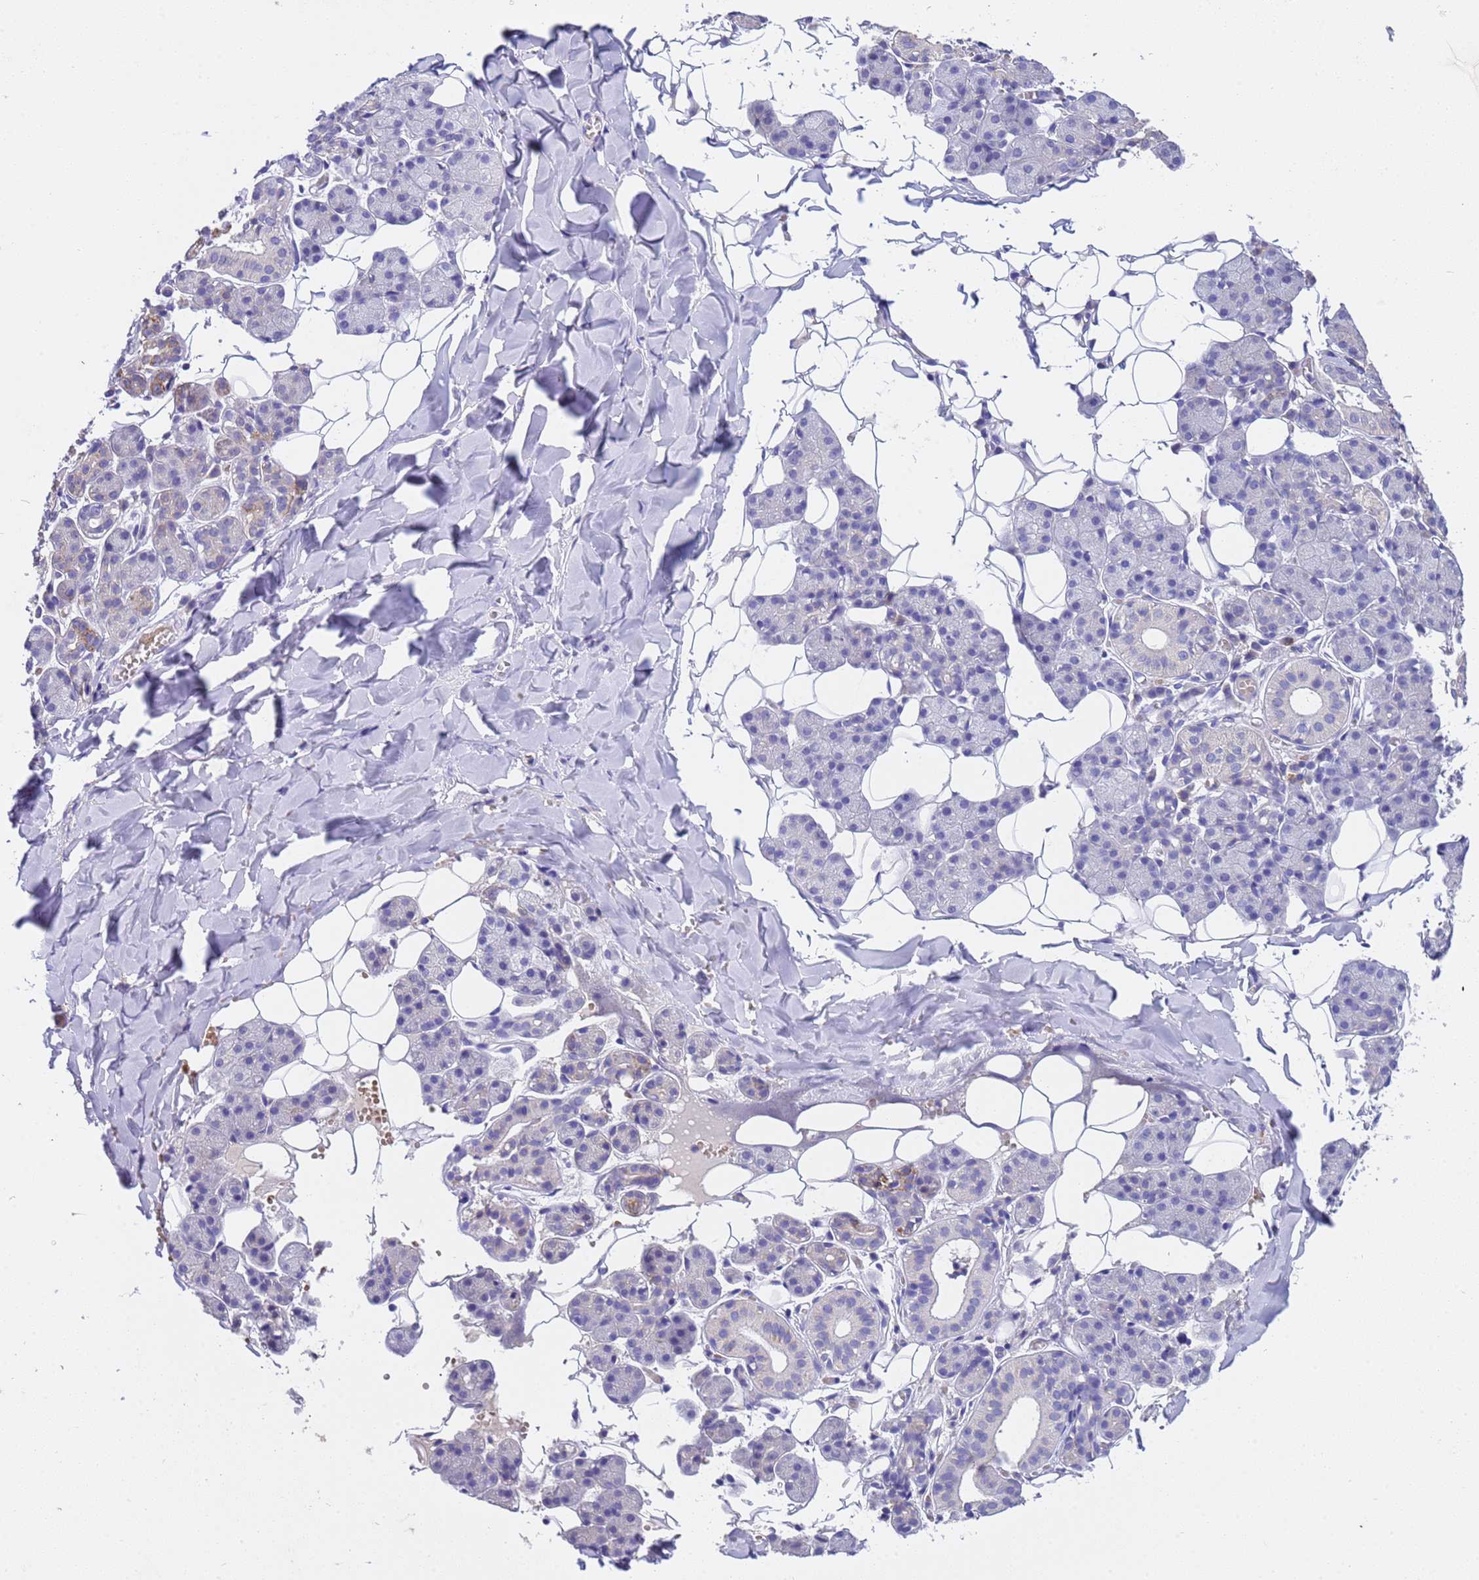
{"staining": {"intensity": "negative", "quantity": "none", "location": "none"}, "tissue": "salivary gland", "cell_type": "Glandular cells", "image_type": "normal", "snomed": [{"axis": "morphology", "description": "Normal tissue, NOS"}, {"axis": "topography", "description": "Salivary gland"}], "caption": "IHC of normal salivary gland demonstrates no positivity in glandular cells.", "gene": "SLC24A3", "patient": {"sex": "female", "age": 33}}